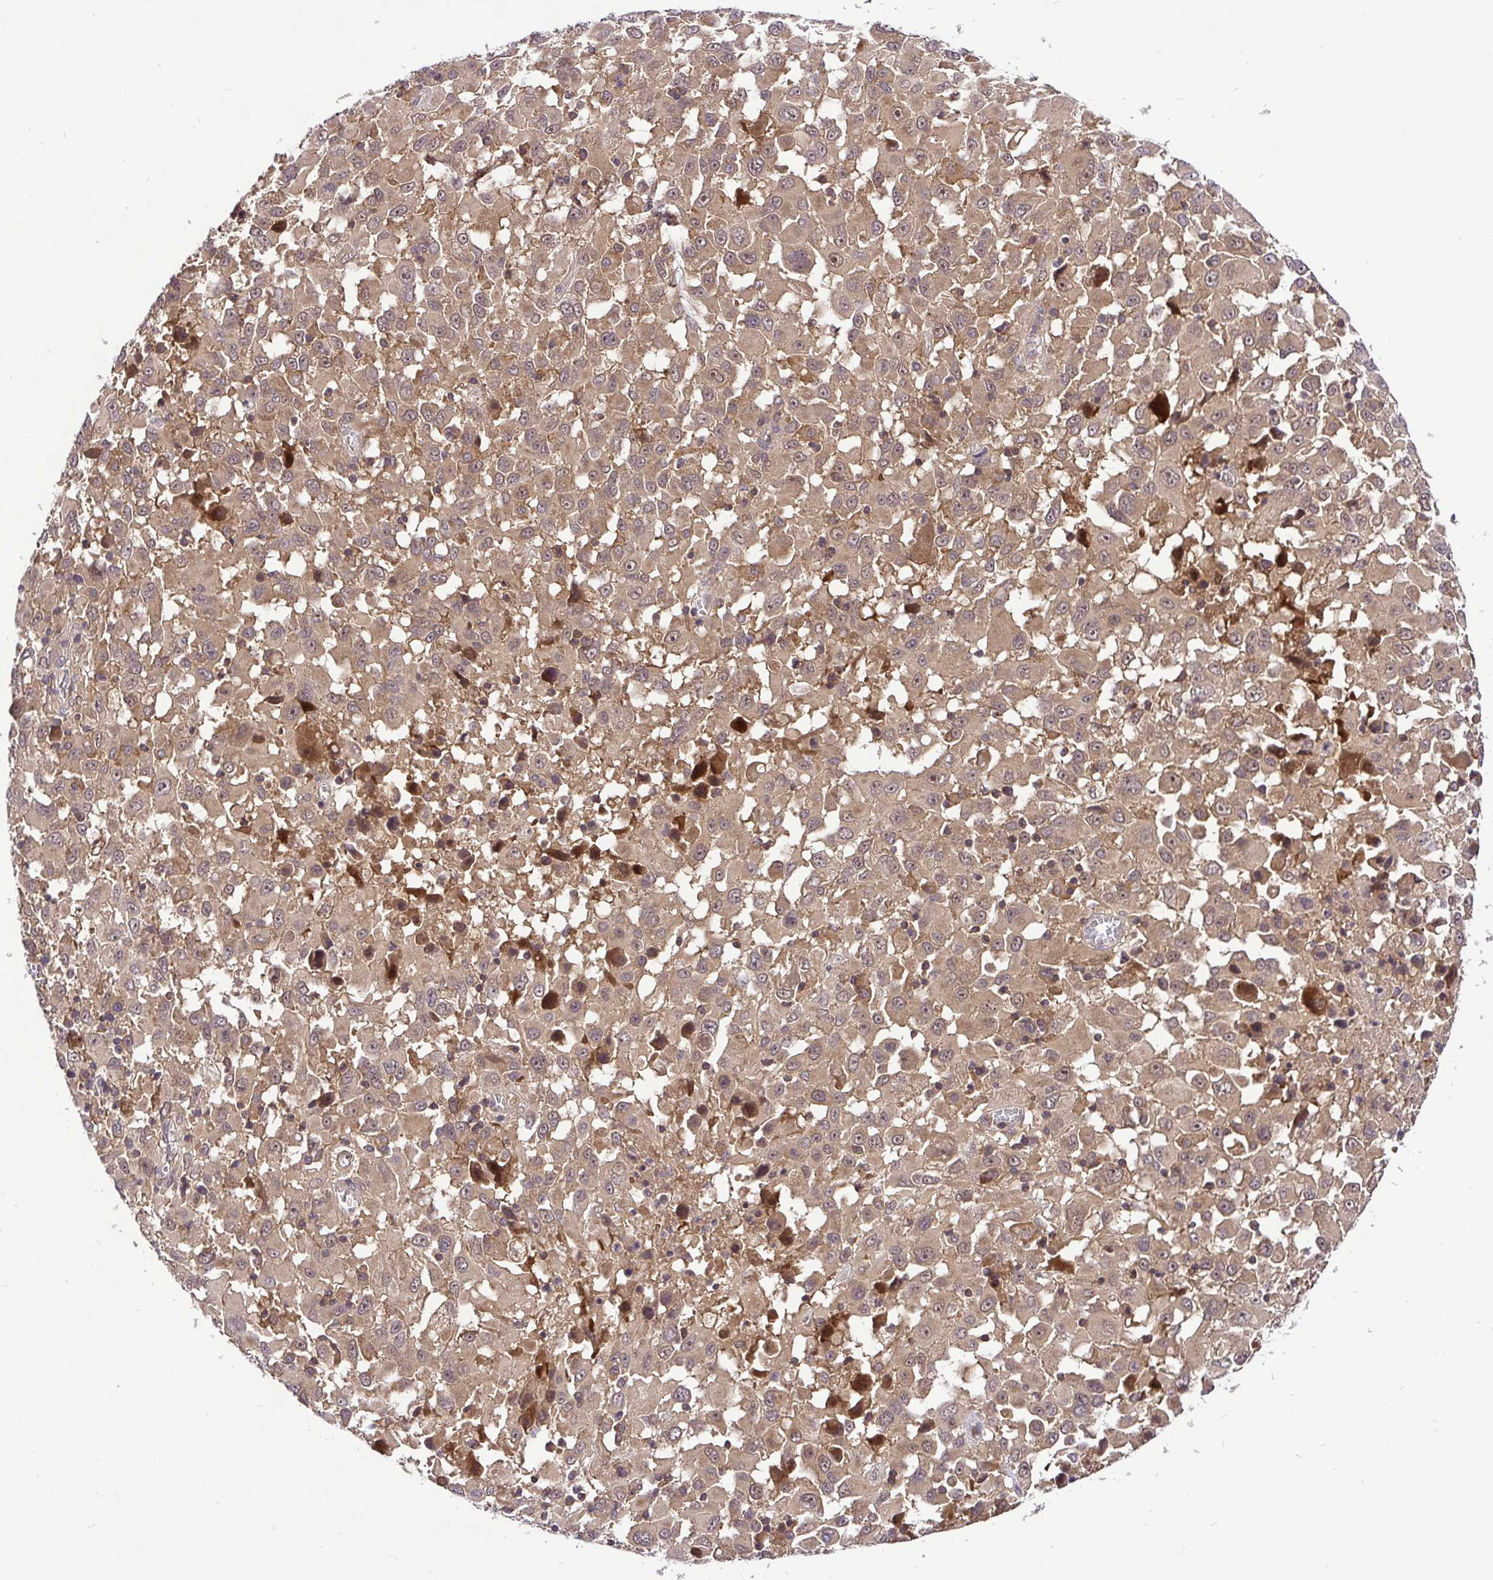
{"staining": {"intensity": "moderate", "quantity": ">75%", "location": "cytoplasmic/membranous,nuclear"}, "tissue": "melanoma", "cell_type": "Tumor cells", "image_type": "cancer", "snomed": [{"axis": "morphology", "description": "Malignant melanoma, Metastatic site"}, {"axis": "topography", "description": "Soft tissue"}], "caption": "The histopathology image demonstrates staining of melanoma, revealing moderate cytoplasmic/membranous and nuclear protein positivity (brown color) within tumor cells.", "gene": "UBE2M", "patient": {"sex": "male", "age": 50}}